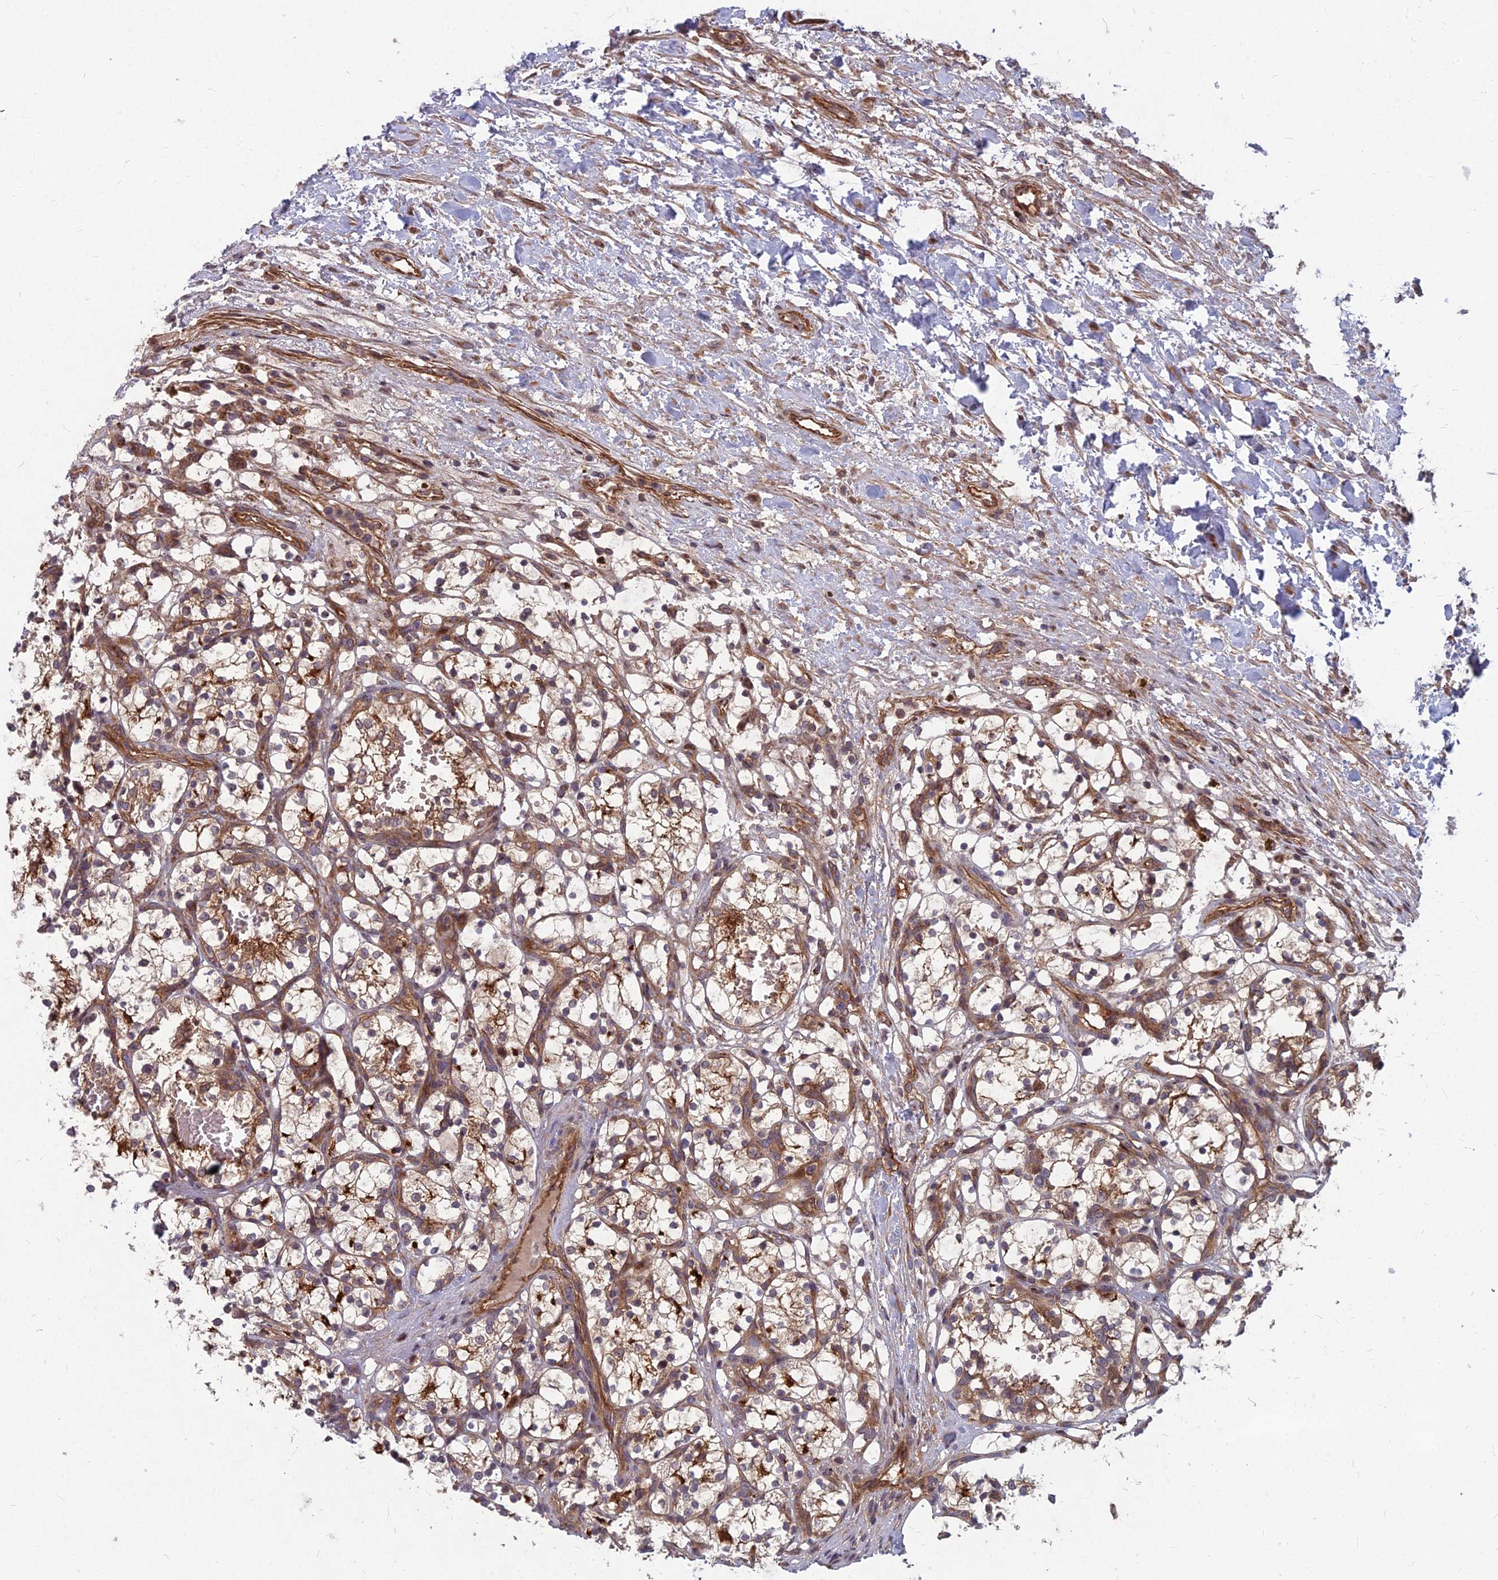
{"staining": {"intensity": "moderate", "quantity": "25%-75%", "location": "cytoplasmic/membranous"}, "tissue": "renal cancer", "cell_type": "Tumor cells", "image_type": "cancer", "snomed": [{"axis": "morphology", "description": "Adenocarcinoma, NOS"}, {"axis": "topography", "description": "Kidney"}], "caption": "Human renal cancer stained with a brown dye demonstrates moderate cytoplasmic/membranous positive staining in approximately 25%-75% of tumor cells.", "gene": "MFSD8", "patient": {"sex": "female", "age": 69}}